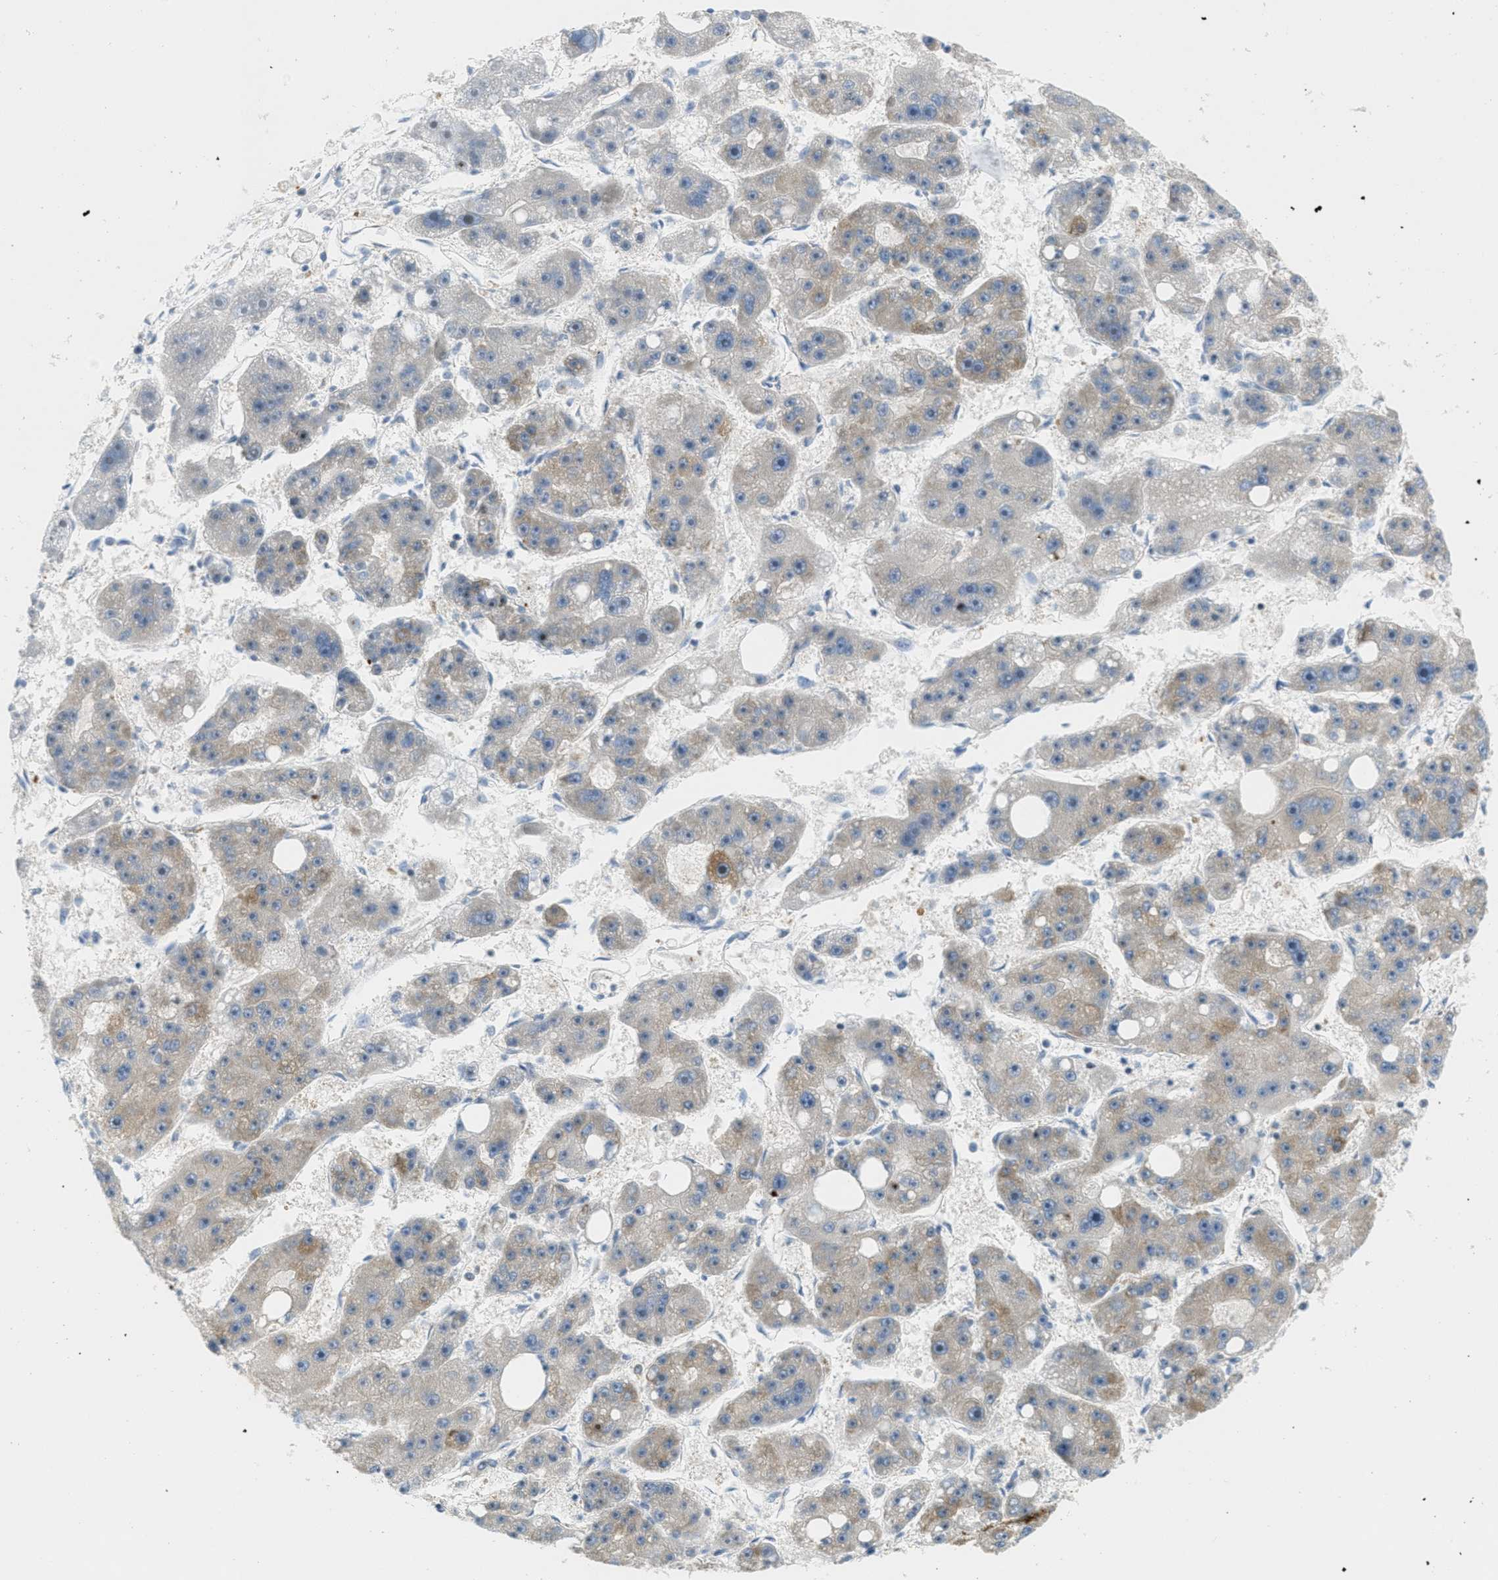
{"staining": {"intensity": "moderate", "quantity": "<25%", "location": "cytoplasmic/membranous"}, "tissue": "liver cancer", "cell_type": "Tumor cells", "image_type": "cancer", "snomed": [{"axis": "morphology", "description": "Carcinoma, Hepatocellular, NOS"}, {"axis": "topography", "description": "Liver"}], "caption": "Liver hepatocellular carcinoma stained for a protein demonstrates moderate cytoplasmic/membranous positivity in tumor cells.", "gene": "ABCF1", "patient": {"sex": "female", "age": 61}}